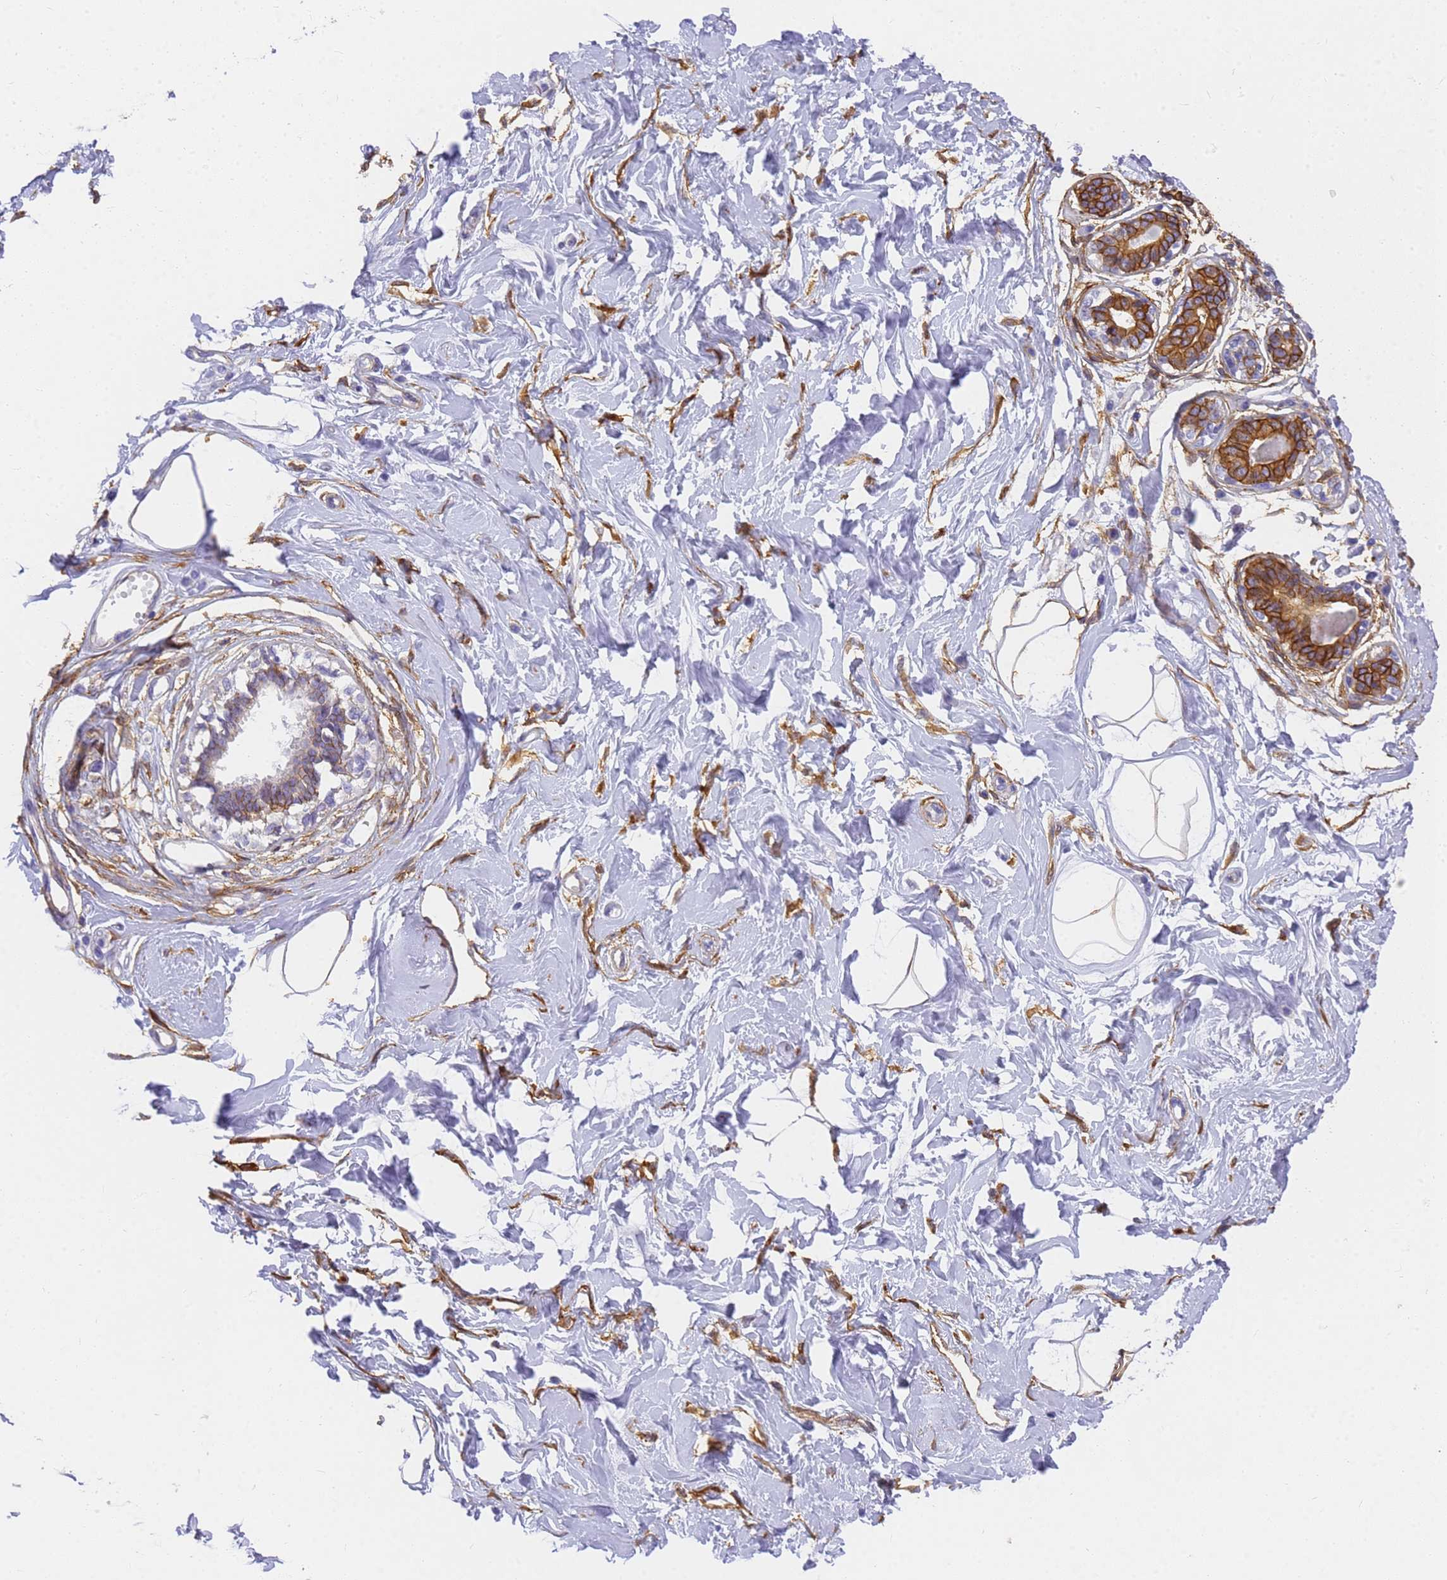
{"staining": {"intensity": "negative", "quantity": "none", "location": "none"}, "tissue": "breast", "cell_type": "Adipocytes", "image_type": "normal", "snomed": [{"axis": "morphology", "description": "Normal tissue, NOS"}, {"axis": "topography", "description": "Breast"}], "caption": "An image of human breast is negative for staining in adipocytes. (Brightfield microscopy of DAB (3,3'-diaminobenzidine) IHC at high magnification).", "gene": "MVB12A", "patient": {"sex": "female", "age": 45}}